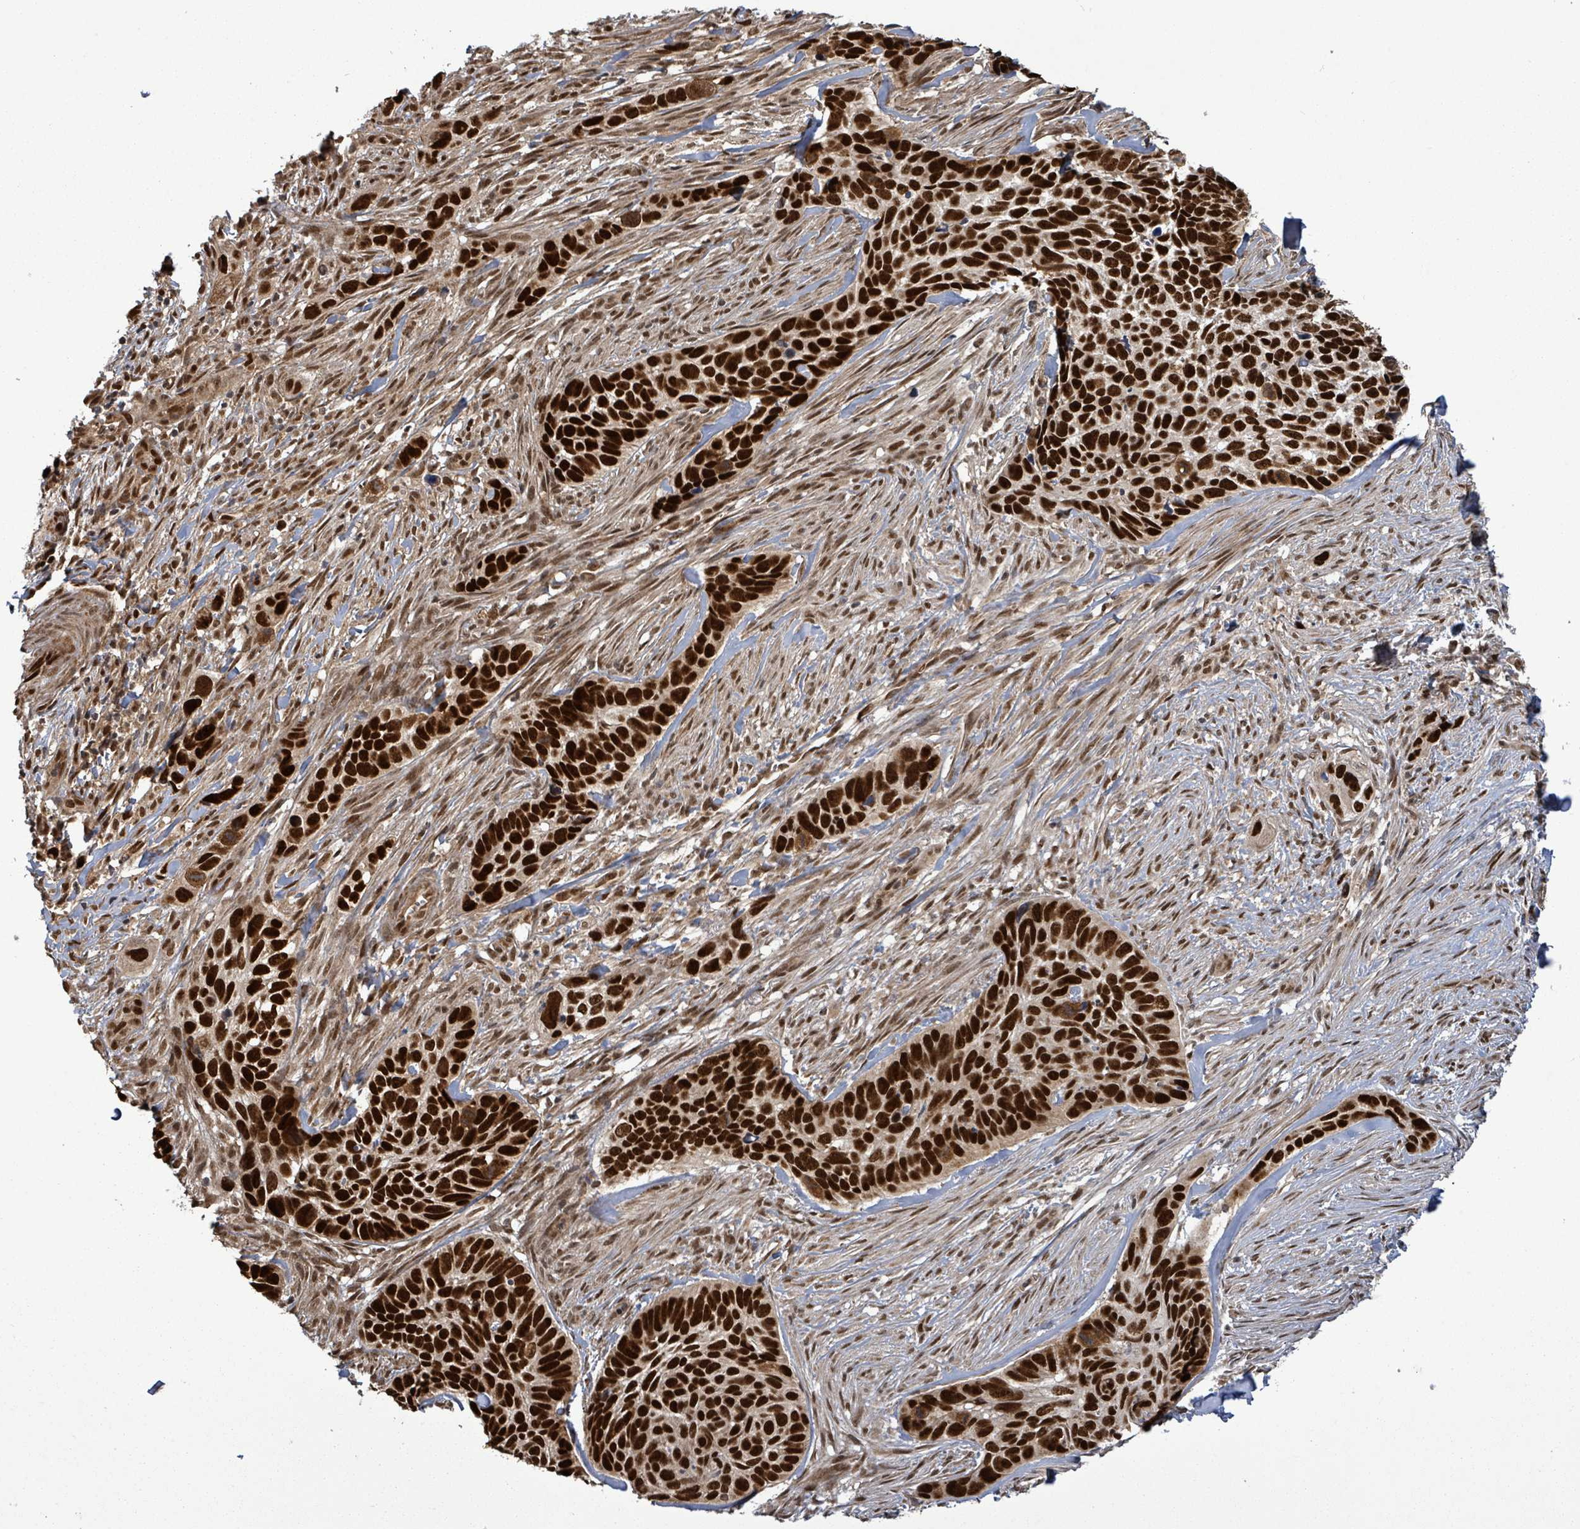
{"staining": {"intensity": "strong", "quantity": ">75%", "location": "nuclear"}, "tissue": "skin cancer", "cell_type": "Tumor cells", "image_type": "cancer", "snomed": [{"axis": "morphology", "description": "Basal cell carcinoma"}, {"axis": "topography", "description": "Skin"}], "caption": "Basal cell carcinoma (skin) stained with IHC reveals strong nuclear staining in about >75% of tumor cells. The staining is performed using DAB brown chromogen to label protein expression. The nuclei are counter-stained blue using hematoxylin.", "gene": "PATZ1", "patient": {"sex": "female", "age": 82}}